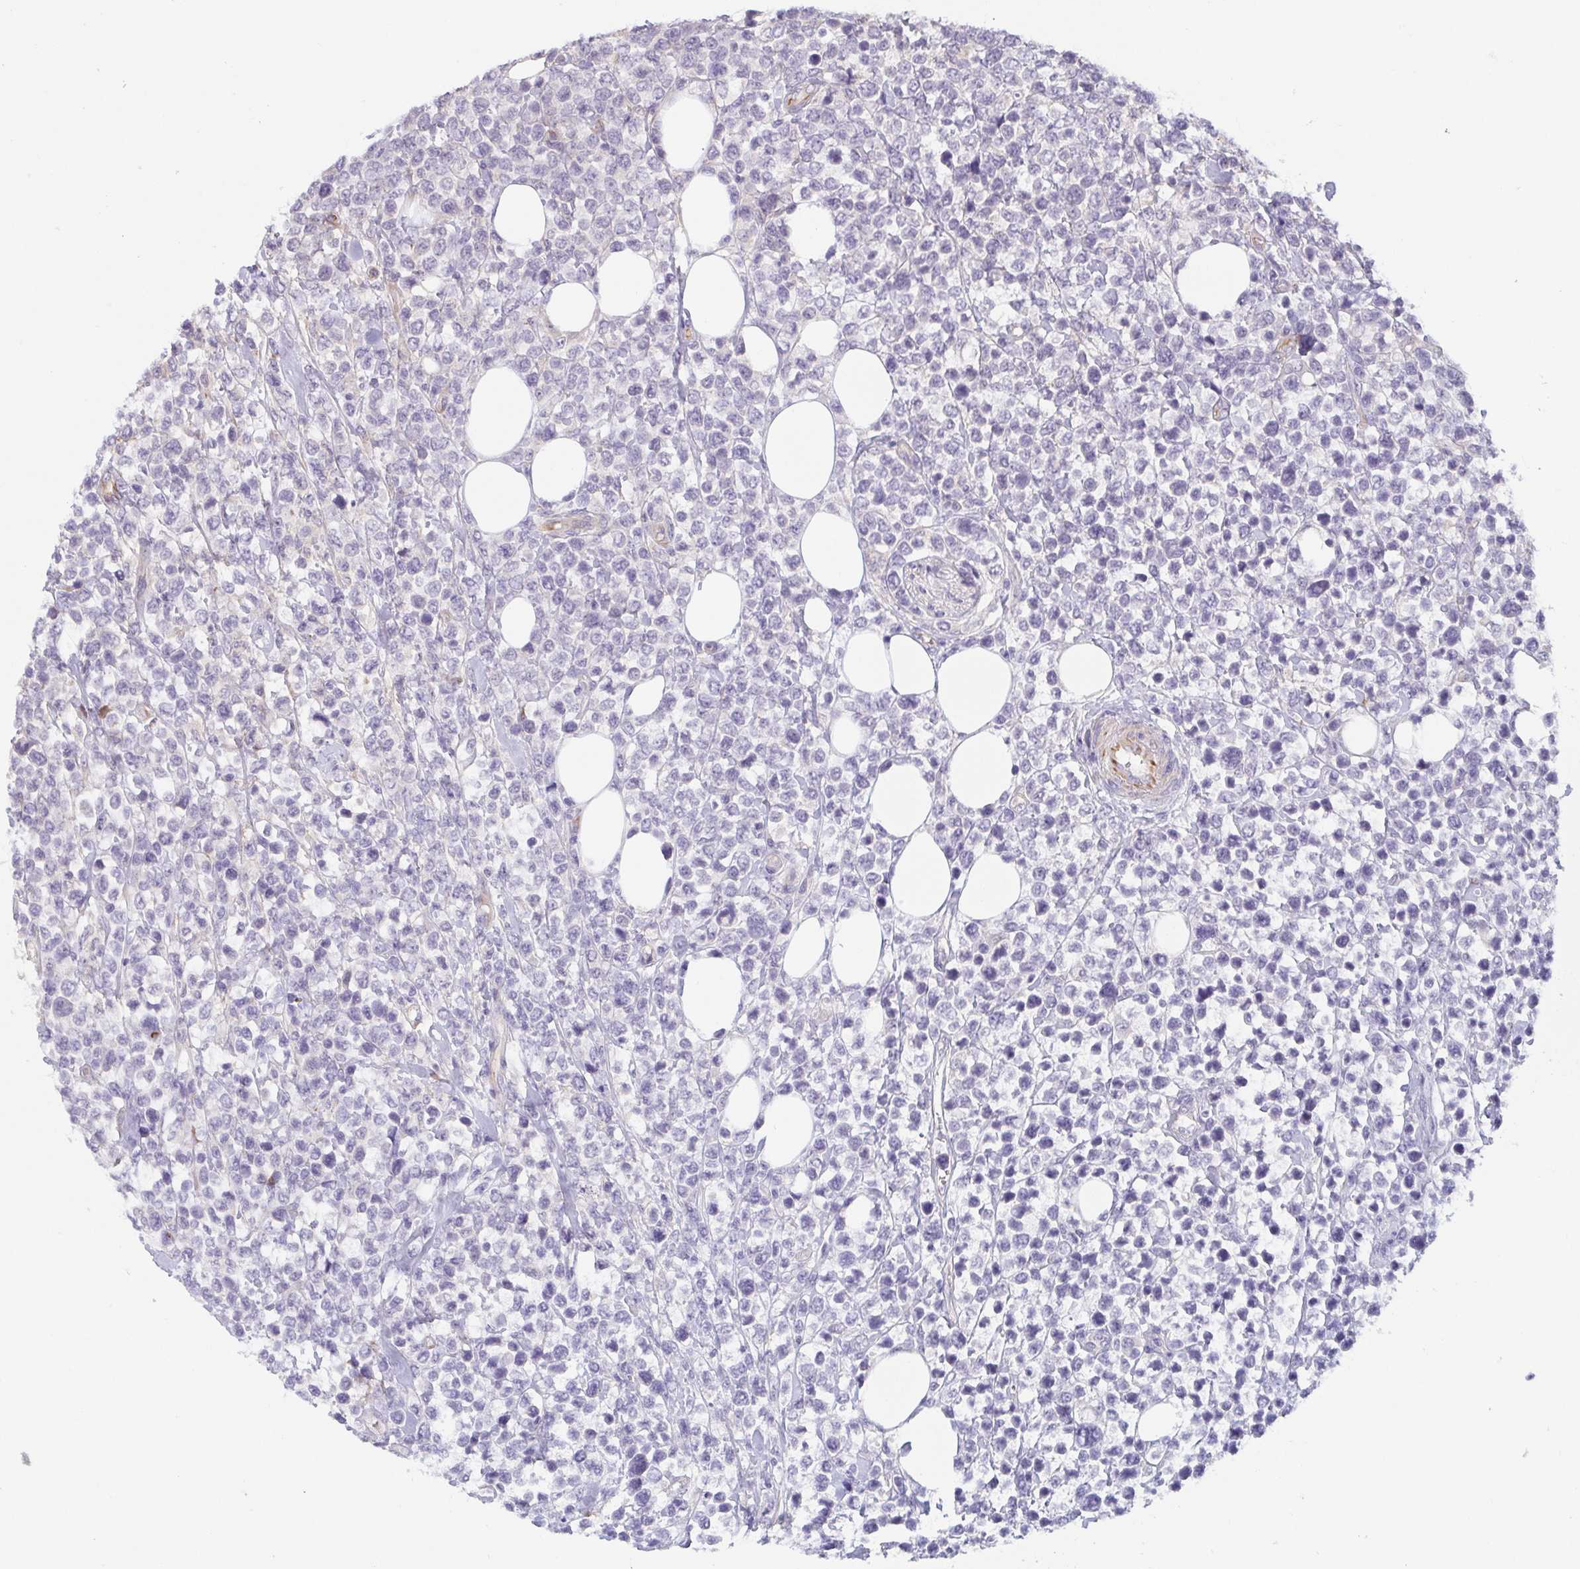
{"staining": {"intensity": "negative", "quantity": "none", "location": "none"}, "tissue": "lymphoma", "cell_type": "Tumor cells", "image_type": "cancer", "snomed": [{"axis": "morphology", "description": "Malignant lymphoma, non-Hodgkin's type, High grade"}, {"axis": "topography", "description": "Soft tissue"}], "caption": "DAB (3,3'-diaminobenzidine) immunohistochemical staining of human malignant lymphoma, non-Hodgkin's type (high-grade) shows no significant positivity in tumor cells.", "gene": "COL17A1", "patient": {"sex": "female", "age": 56}}